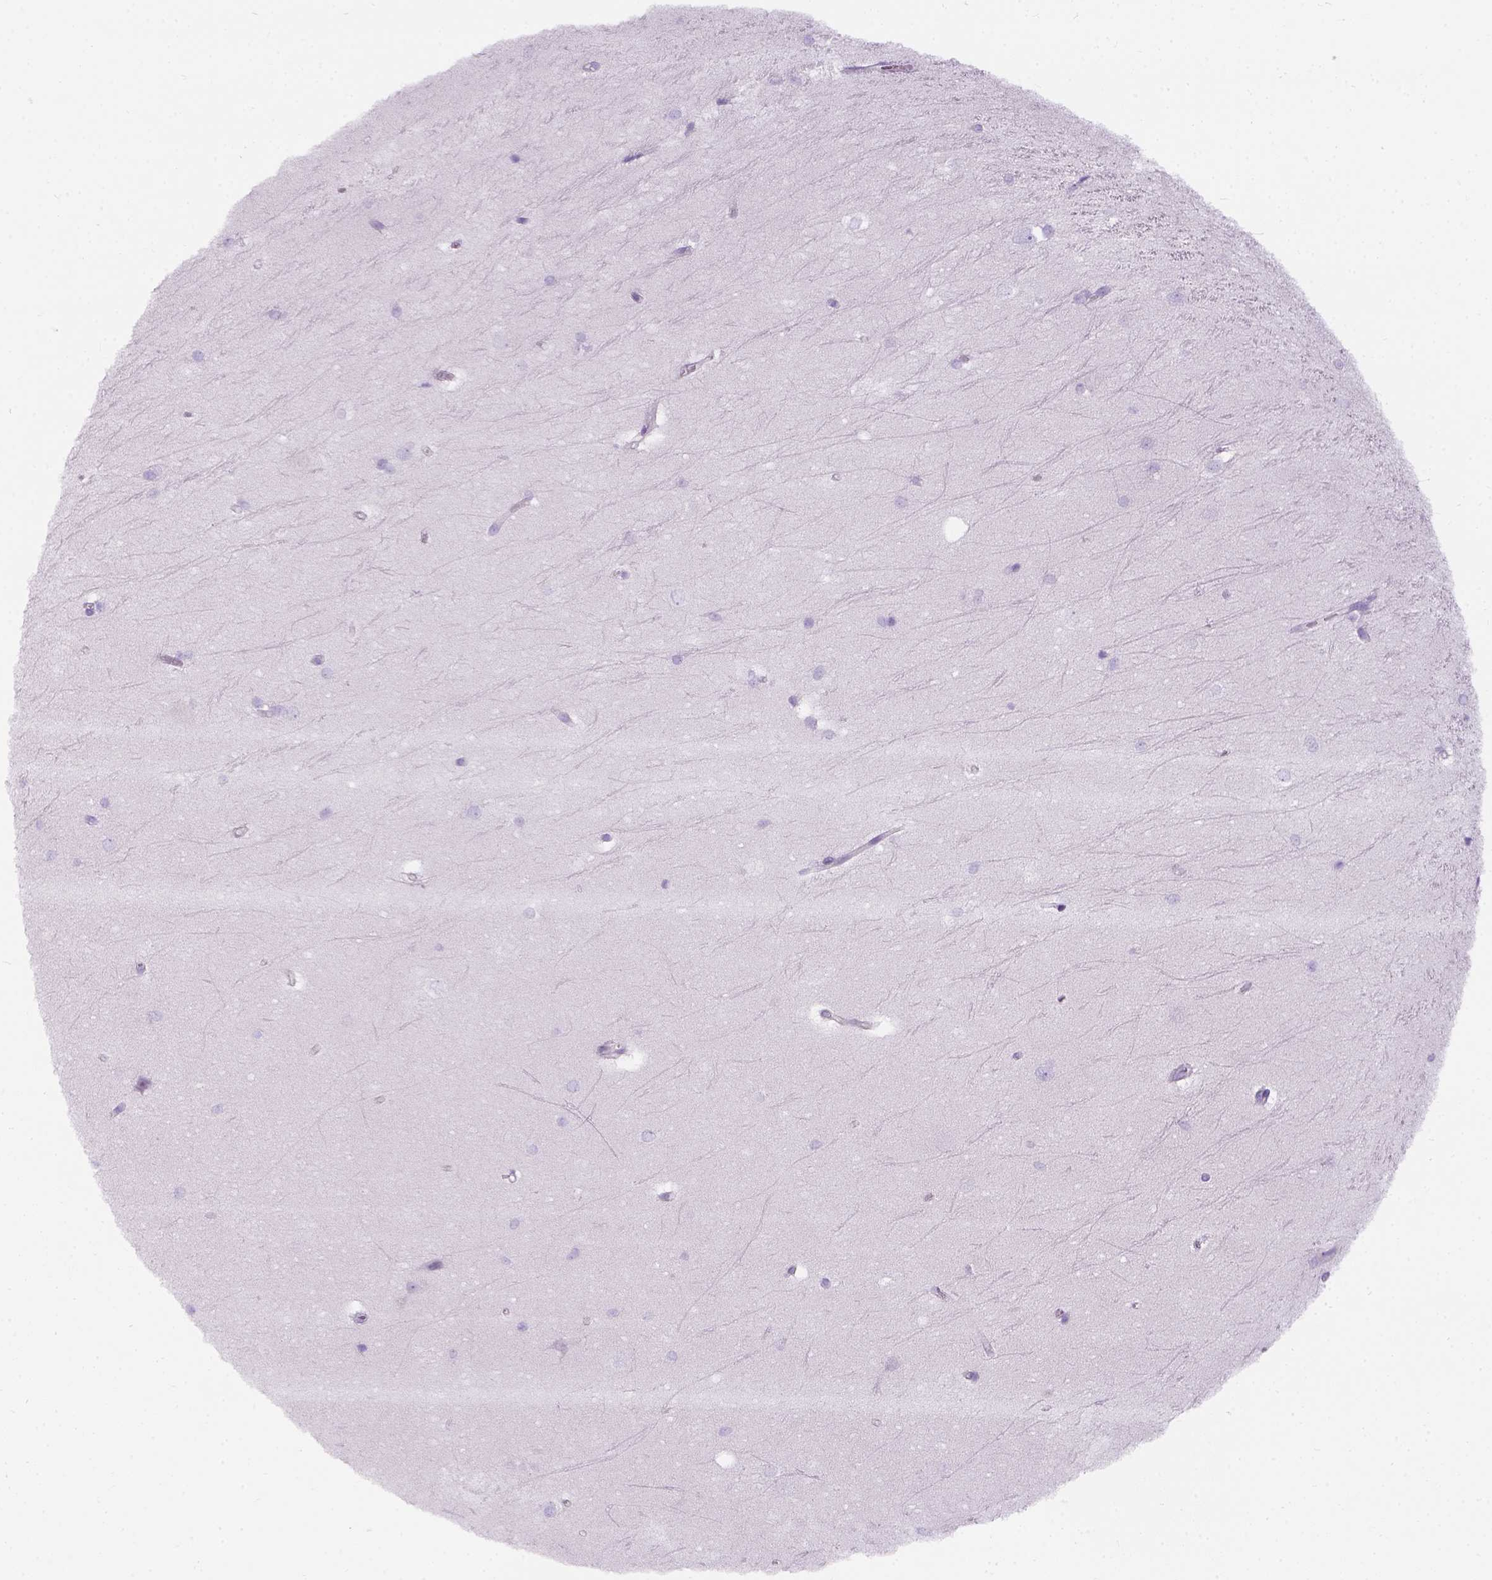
{"staining": {"intensity": "negative", "quantity": "none", "location": "none"}, "tissue": "hippocampus", "cell_type": "Glial cells", "image_type": "normal", "snomed": [{"axis": "morphology", "description": "Normal tissue, NOS"}, {"axis": "topography", "description": "Cerebral cortex"}, {"axis": "topography", "description": "Hippocampus"}], "caption": "This is a image of IHC staining of normal hippocampus, which shows no positivity in glial cells.", "gene": "C20orf144", "patient": {"sex": "female", "age": 19}}